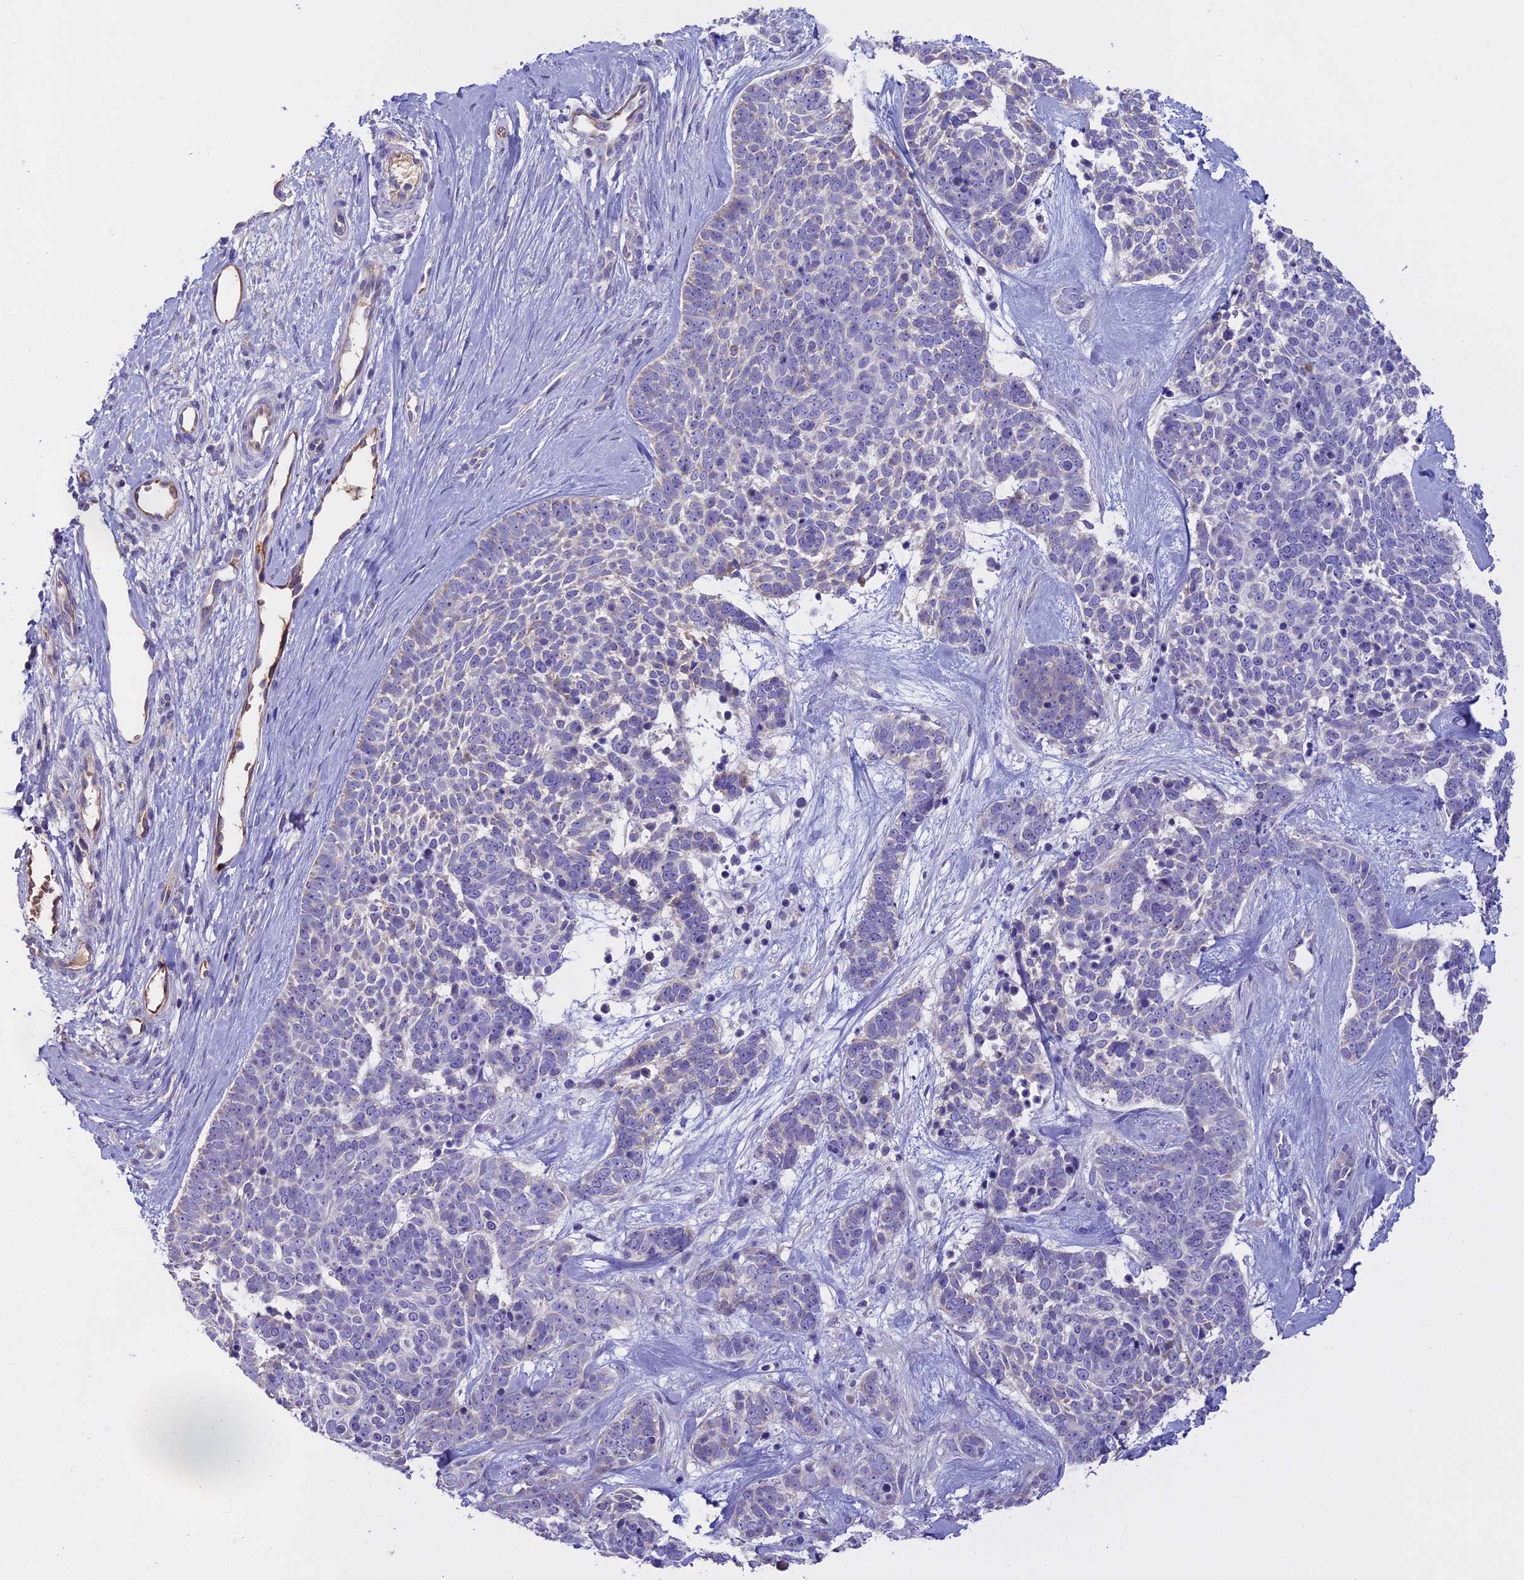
{"staining": {"intensity": "negative", "quantity": "none", "location": "none"}, "tissue": "skin cancer", "cell_type": "Tumor cells", "image_type": "cancer", "snomed": [{"axis": "morphology", "description": "Basal cell carcinoma"}, {"axis": "topography", "description": "Skin"}], "caption": "Skin cancer stained for a protein using IHC reveals no staining tumor cells.", "gene": "WFDC2", "patient": {"sex": "female", "age": 81}}